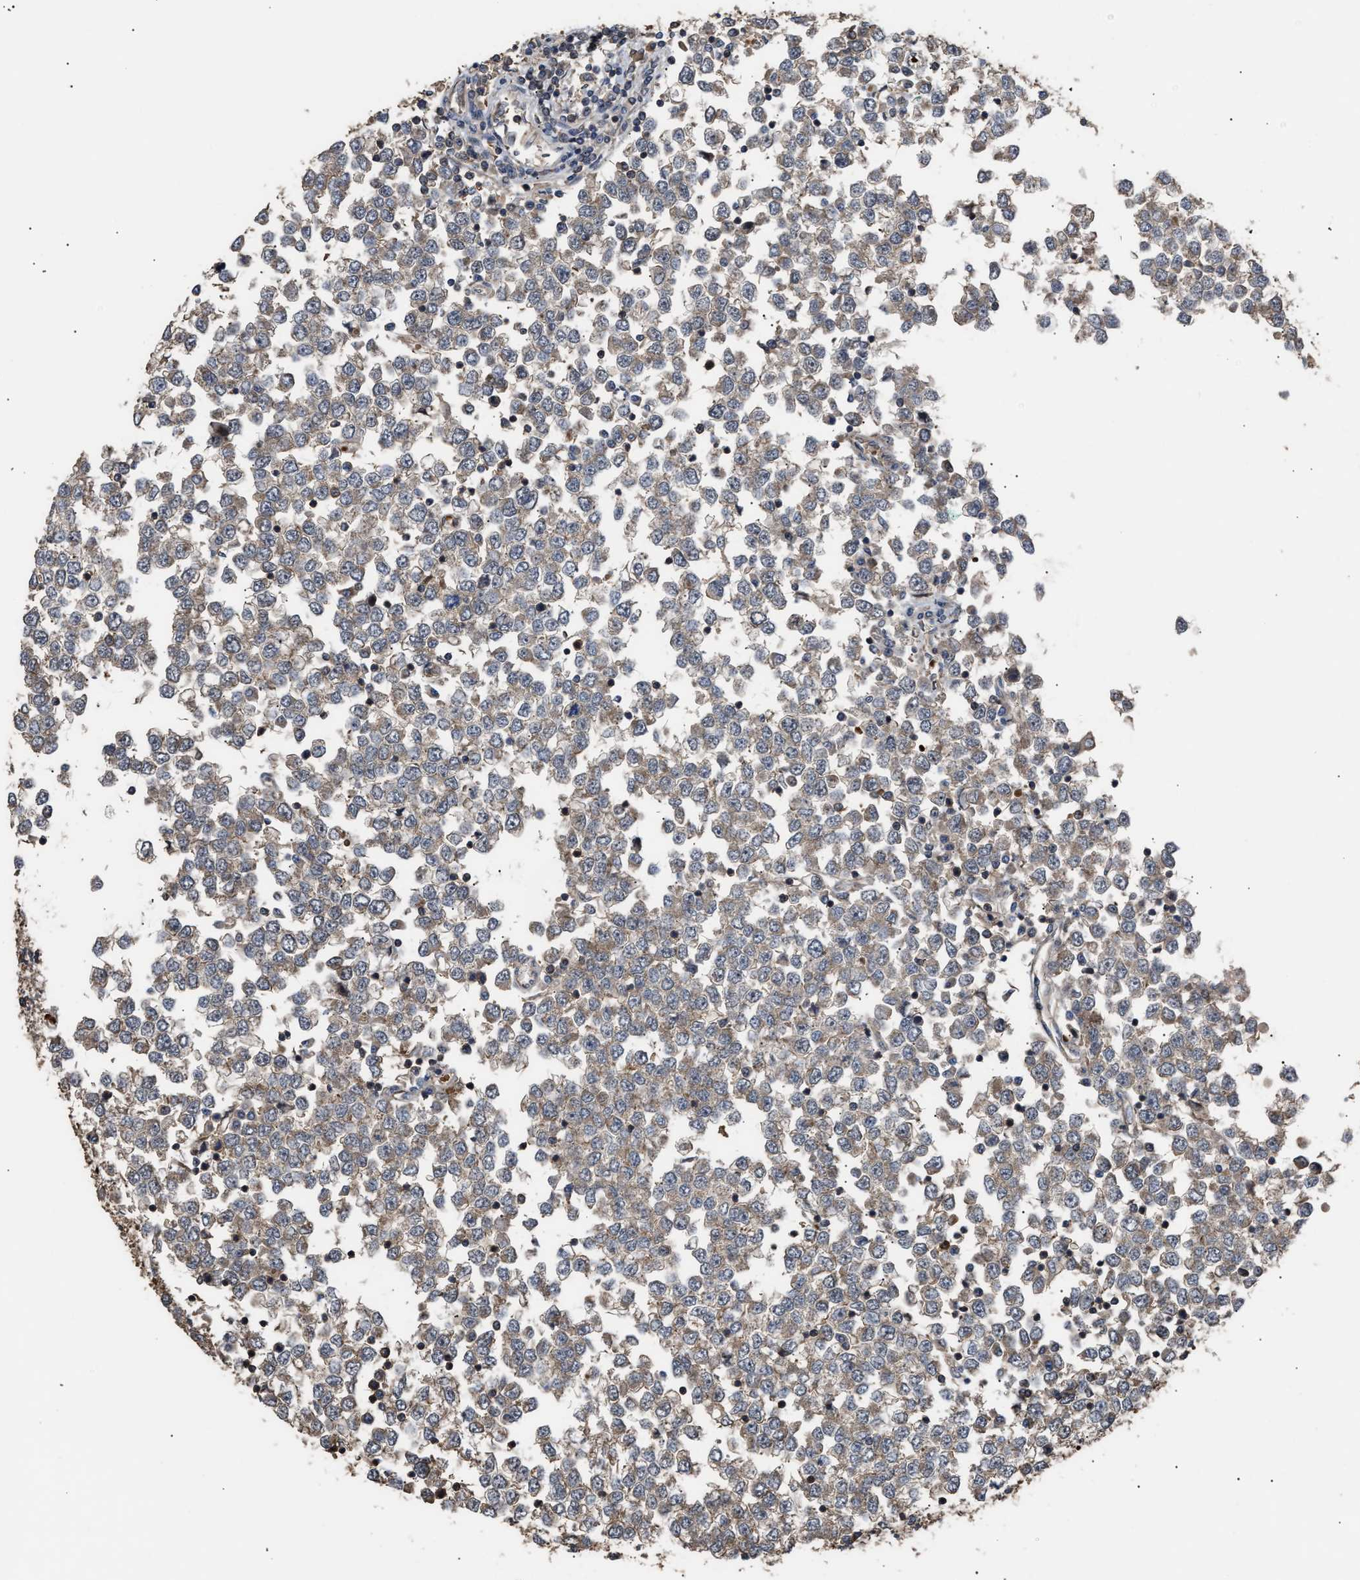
{"staining": {"intensity": "moderate", "quantity": "<25%", "location": "cytoplasmic/membranous"}, "tissue": "testis cancer", "cell_type": "Tumor cells", "image_type": "cancer", "snomed": [{"axis": "morphology", "description": "Seminoma, NOS"}, {"axis": "topography", "description": "Testis"}], "caption": "Protein analysis of testis seminoma tissue shows moderate cytoplasmic/membranous positivity in about <25% of tumor cells.", "gene": "STAU1", "patient": {"sex": "male", "age": 65}}